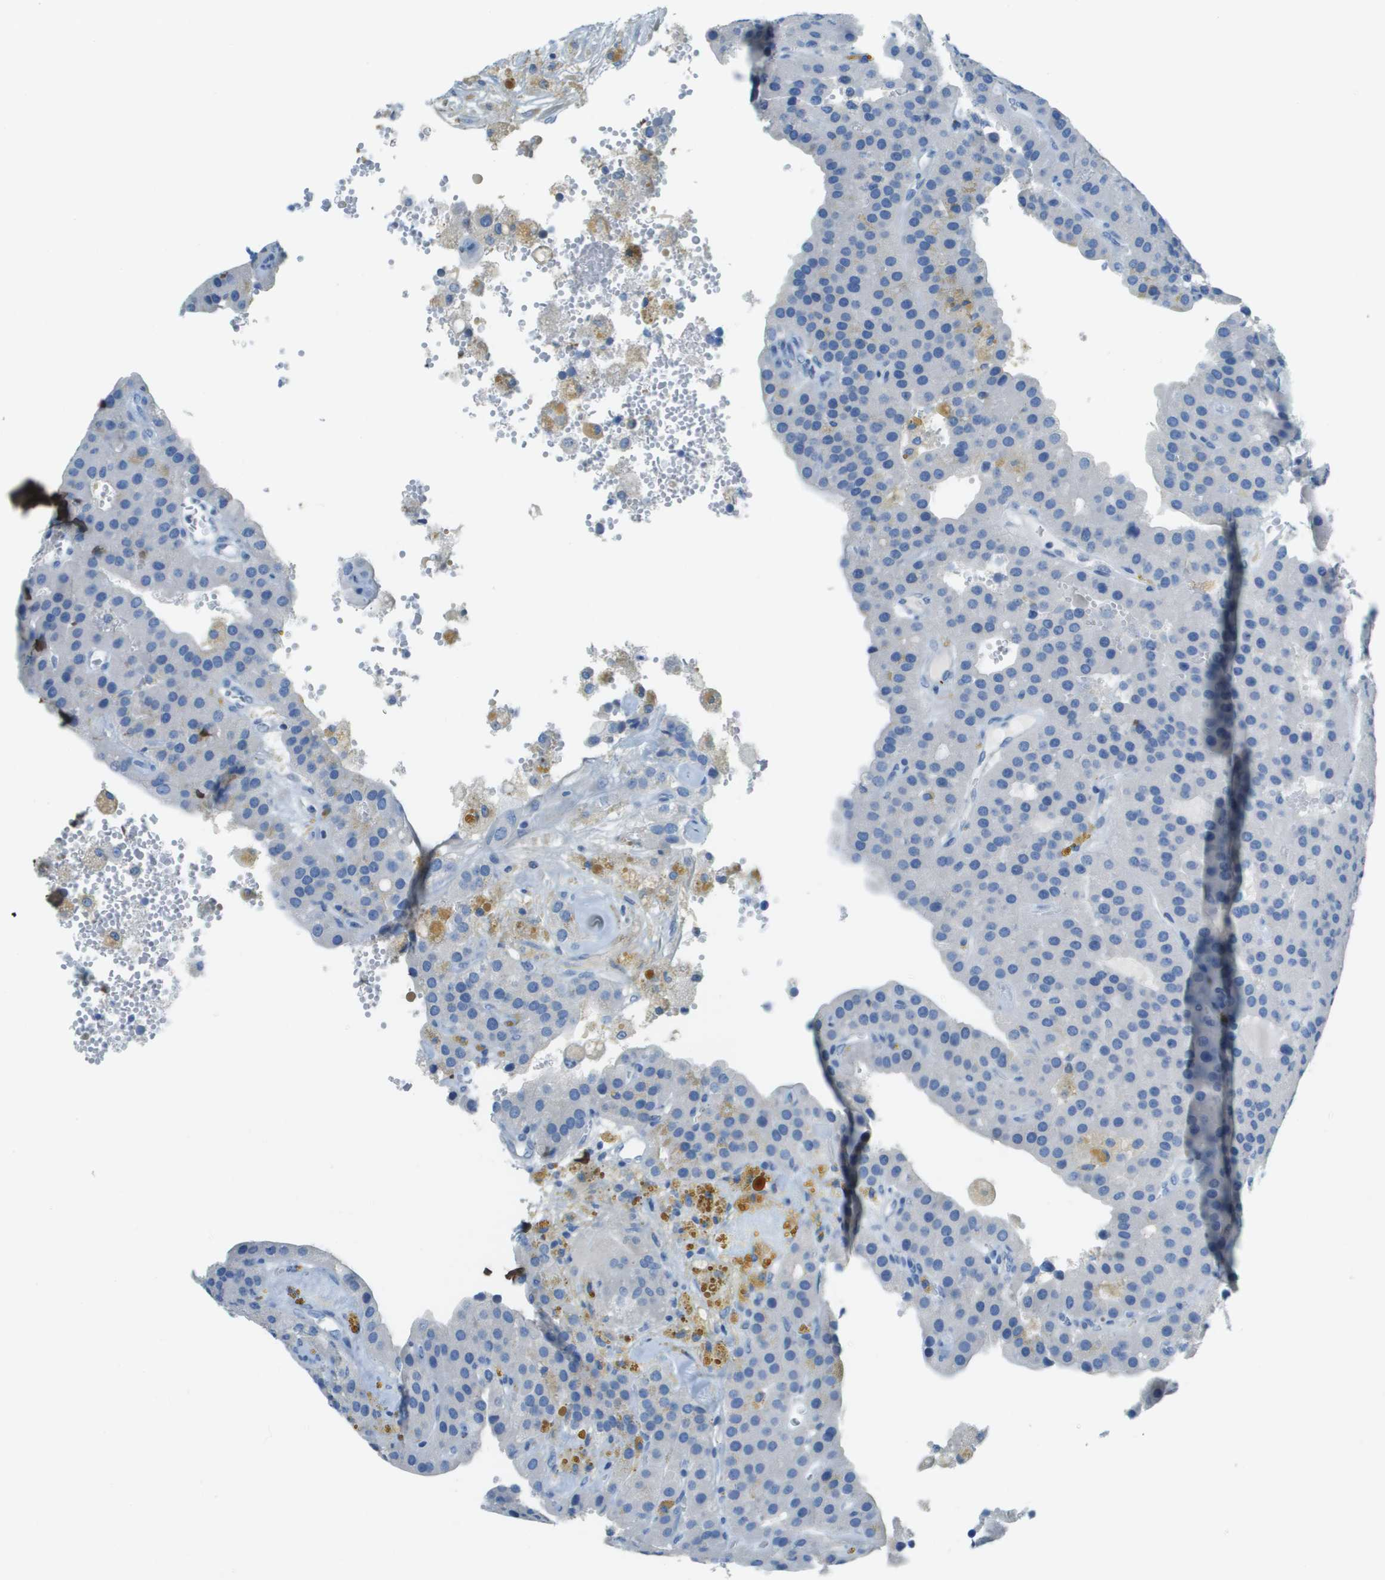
{"staining": {"intensity": "negative", "quantity": "none", "location": "none"}, "tissue": "parathyroid gland", "cell_type": "Glandular cells", "image_type": "normal", "snomed": [{"axis": "morphology", "description": "Normal tissue, NOS"}, {"axis": "morphology", "description": "Adenoma, NOS"}, {"axis": "topography", "description": "Parathyroid gland"}], "caption": "Immunohistochemical staining of unremarkable parathyroid gland exhibits no significant expression in glandular cells. (Brightfield microscopy of DAB immunohistochemistry (IHC) at high magnification).", "gene": "DCN", "patient": {"sex": "female", "age": 86}}